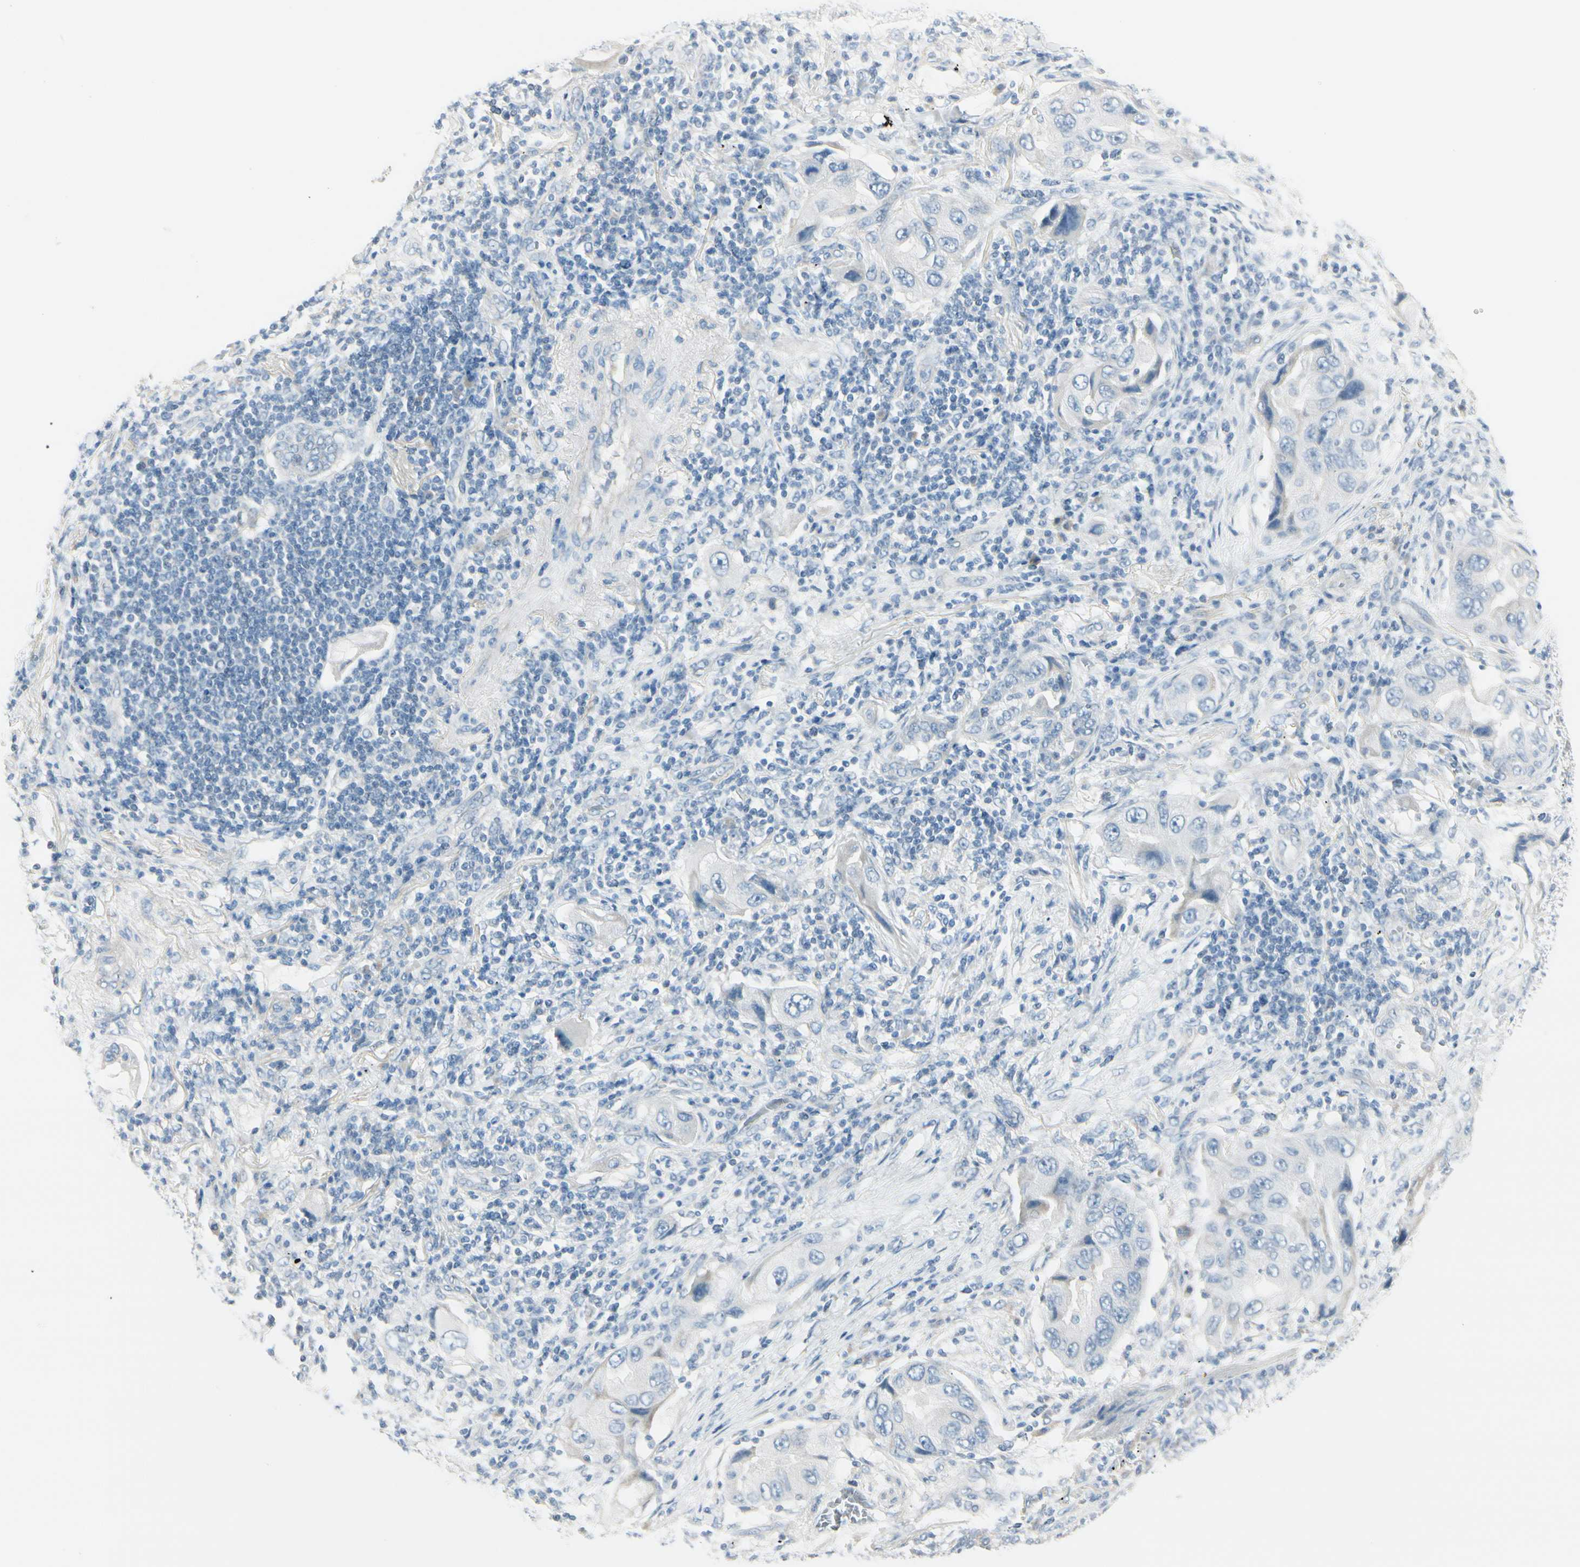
{"staining": {"intensity": "negative", "quantity": "none", "location": "none"}, "tissue": "lung cancer", "cell_type": "Tumor cells", "image_type": "cancer", "snomed": [{"axis": "morphology", "description": "Adenocarcinoma, NOS"}, {"axis": "topography", "description": "Lung"}], "caption": "Tumor cells show no significant protein positivity in lung cancer.", "gene": "CDHR5", "patient": {"sex": "female", "age": 65}}